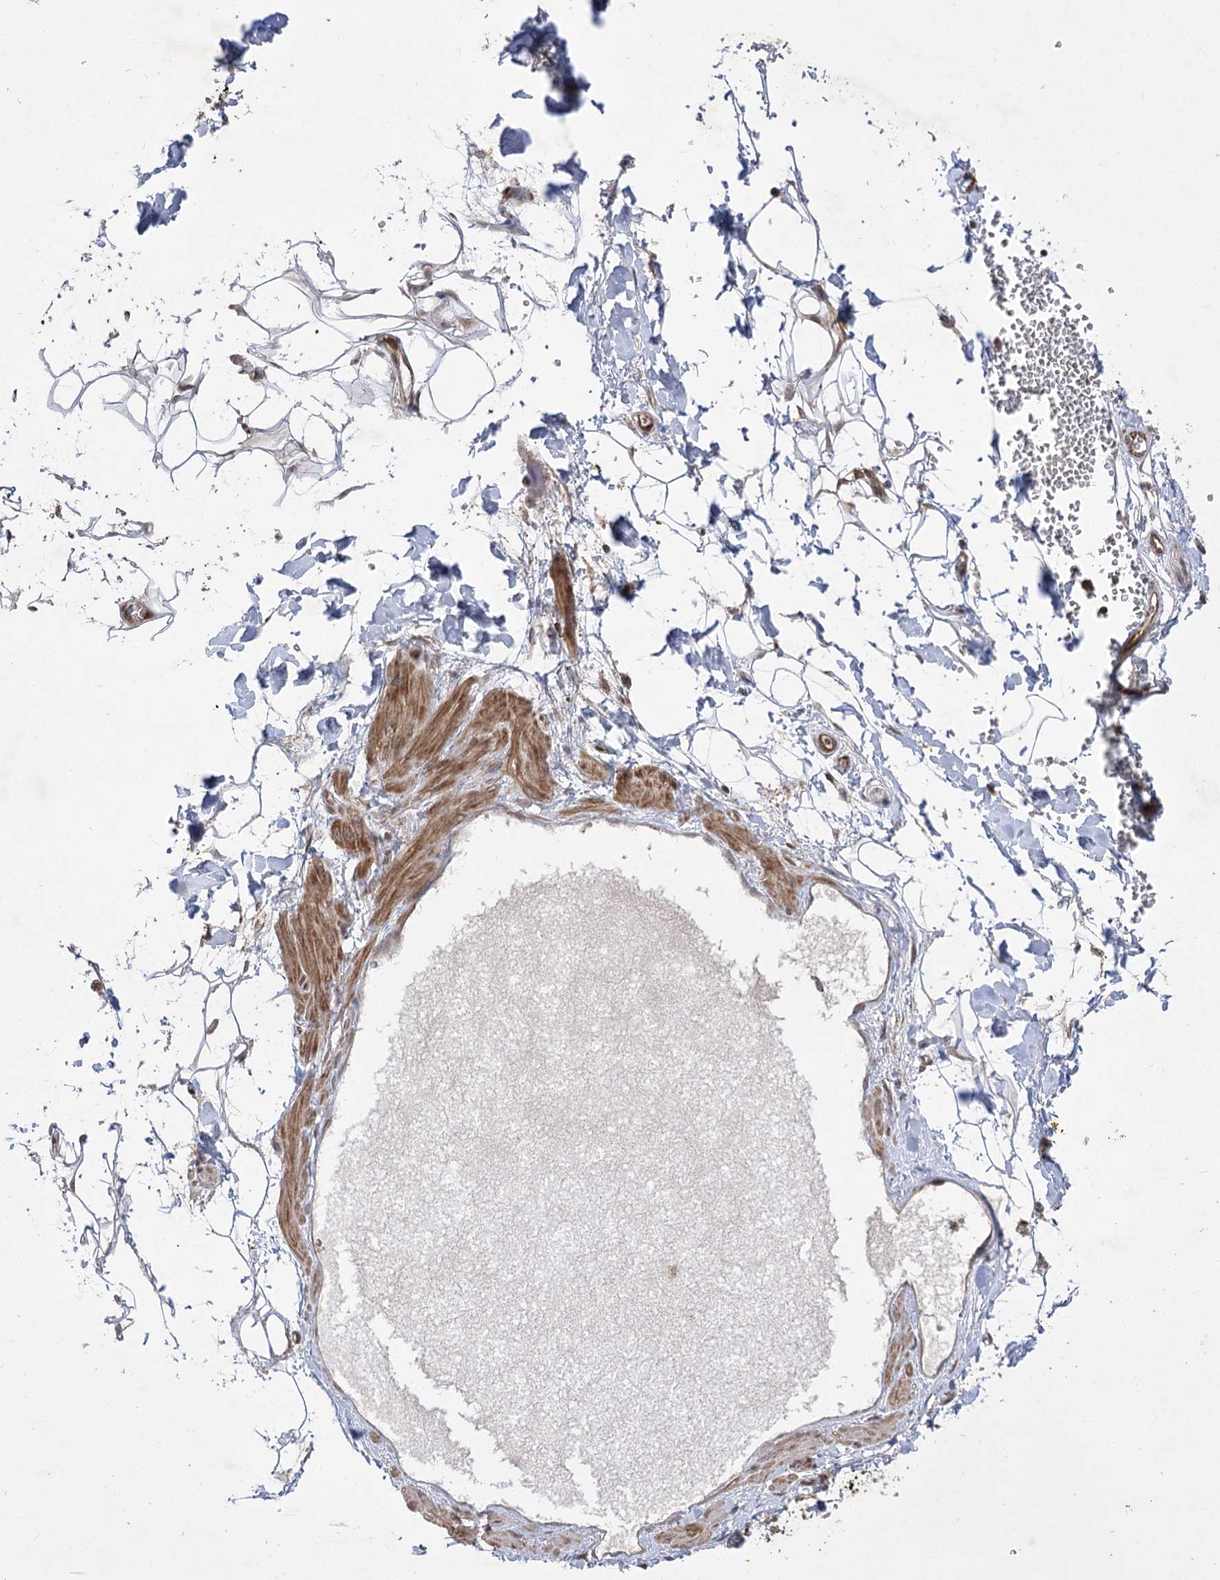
{"staining": {"intensity": "moderate", "quantity": "25%-75%", "location": "cytoplasmic/membranous,nuclear"}, "tissue": "adipose tissue", "cell_type": "Adipocytes", "image_type": "normal", "snomed": [{"axis": "morphology", "description": "Normal tissue, NOS"}, {"axis": "morphology", "description": "Adenocarcinoma, NOS"}, {"axis": "topography", "description": "Pancreas"}, {"axis": "topography", "description": "Peripheral nerve tissue"}], "caption": "Normal adipose tissue exhibits moderate cytoplasmic/membranous,nuclear staining in about 25%-75% of adipocytes The staining was performed using DAB to visualize the protein expression in brown, while the nuclei were stained in blue with hematoxylin (Magnification: 20x)..", "gene": "TENM2", "patient": {"sex": "male", "age": 59}}